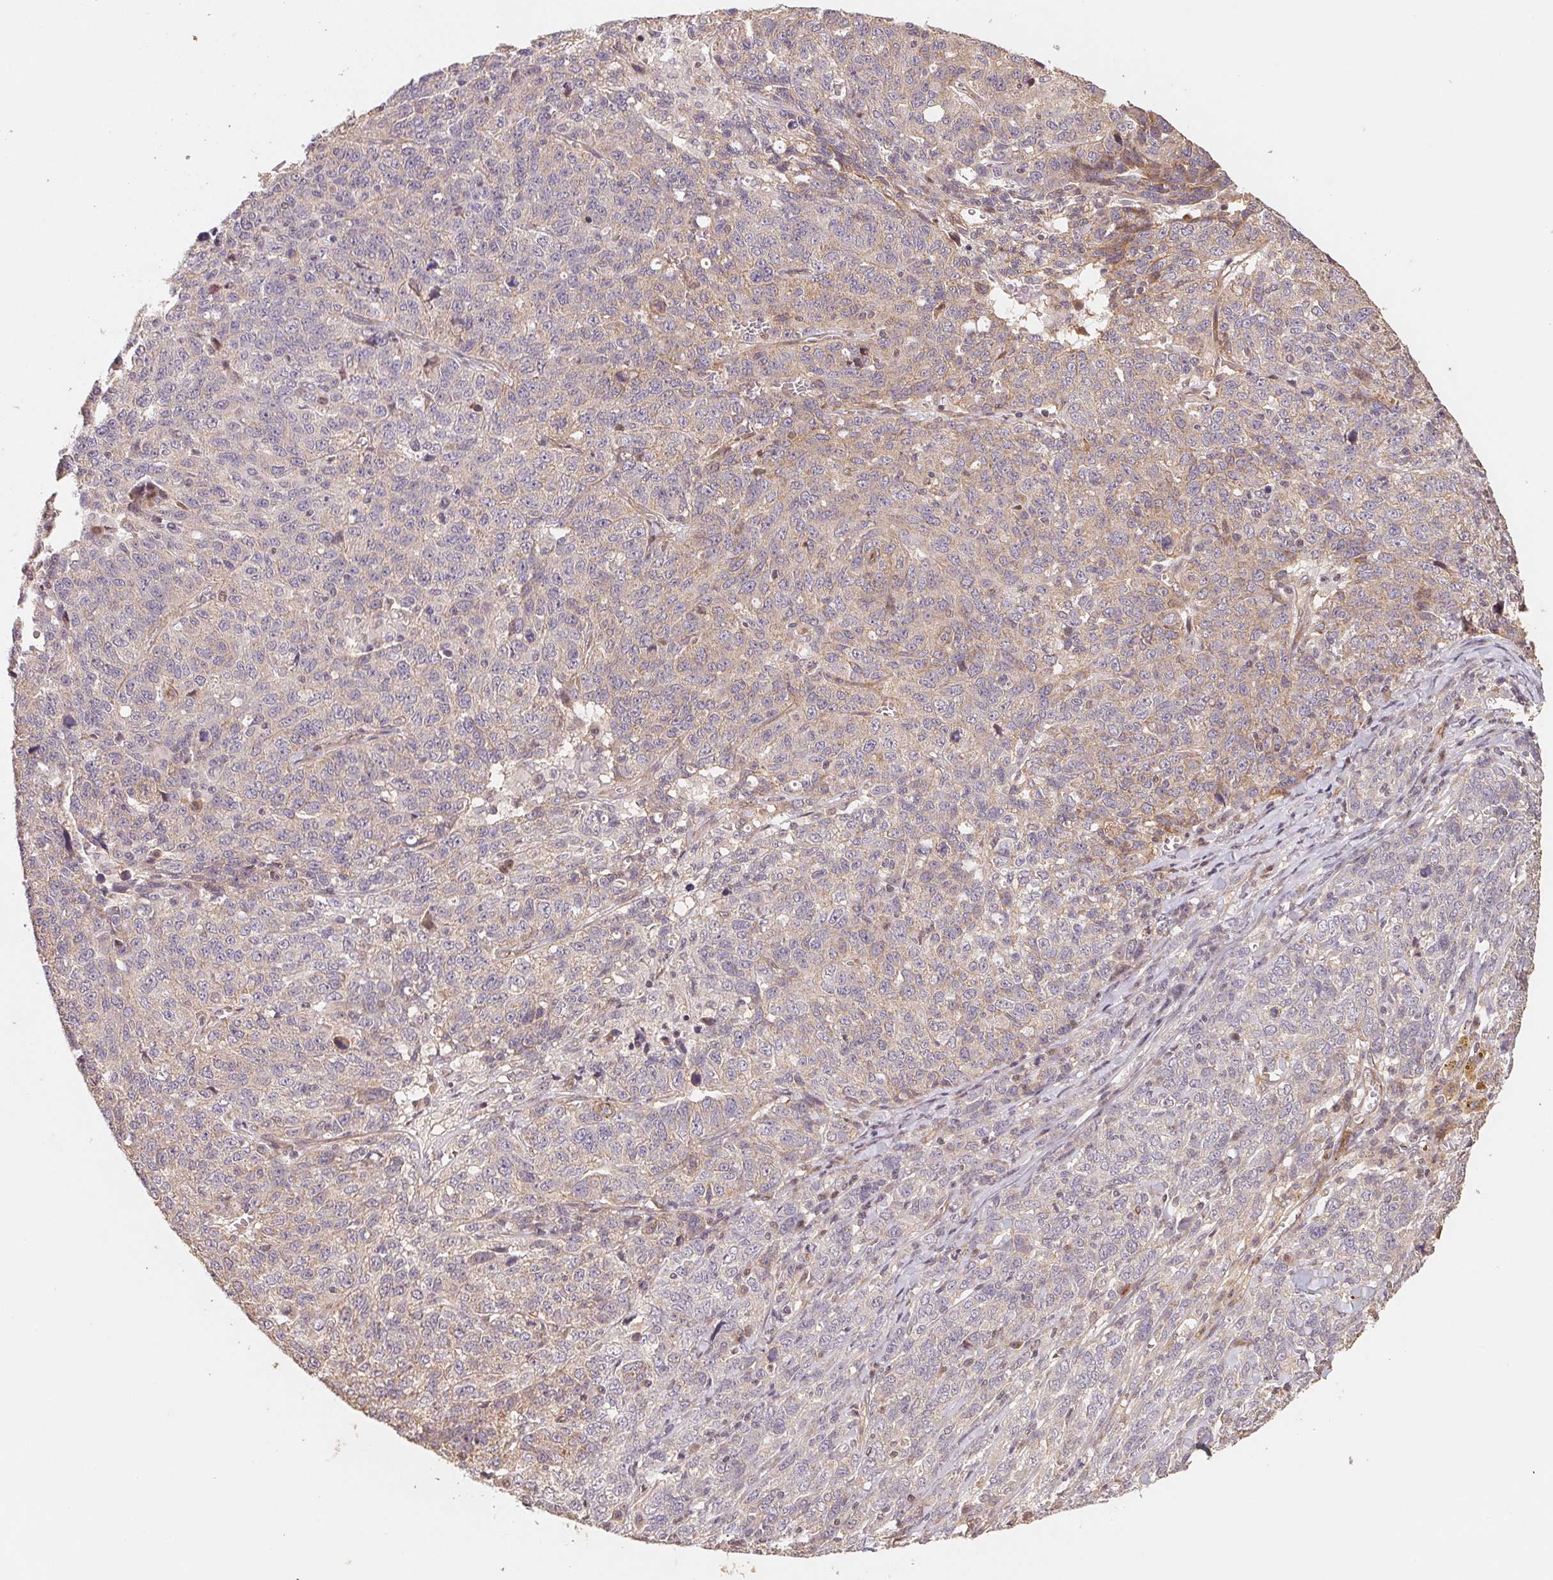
{"staining": {"intensity": "weak", "quantity": "<25%", "location": "cytoplasmic/membranous"}, "tissue": "ovarian cancer", "cell_type": "Tumor cells", "image_type": "cancer", "snomed": [{"axis": "morphology", "description": "Cystadenocarcinoma, serous, NOS"}, {"axis": "topography", "description": "Ovary"}], "caption": "IHC micrograph of ovarian cancer (serous cystadenocarcinoma) stained for a protein (brown), which reveals no positivity in tumor cells.", "gene": "TMEM222", "patient": {"sex": "female", "age": 71}}